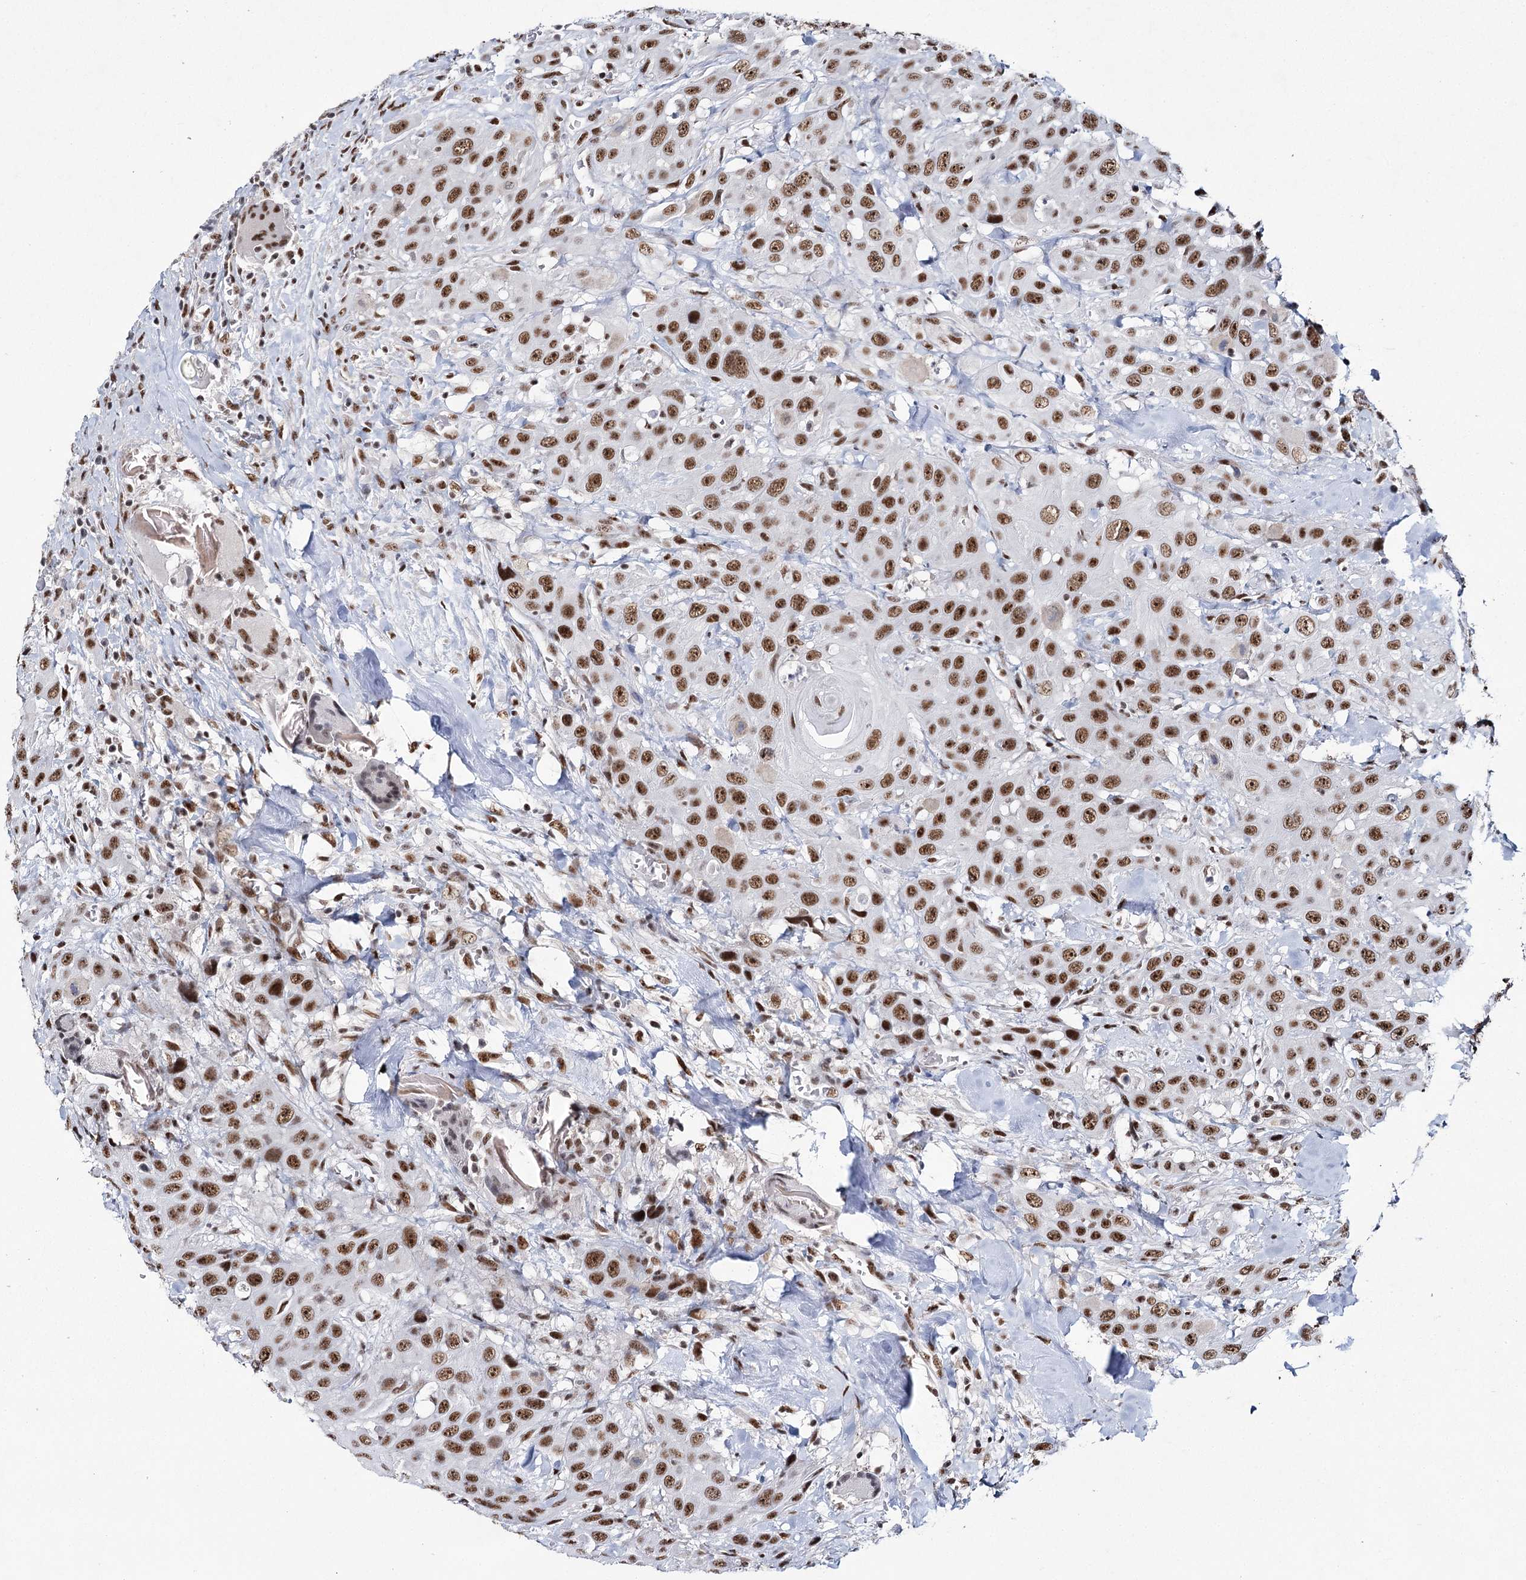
{"staining": {"intensity": "strong", "quantity": ">75%", "location": "nuclear"}, "tissue": "head and neck cancer", "cell_type": "Tumor cells", "image_type": "cancer", "snomed": [{"axis": "morphology", "description": "Squamous cell carcinoma, NOS"}, {"axis": "topography", "description": "Head-Neck"}], "caption": "Immunohistochemistry (IHC) (DAB) staining of human head and neck cancer (squamous cell carcinoma) displays strong nuclear protein expression in approximately >75% of tumor cells. (DAB (3,3'-diaminobenzidine) IHC with brightfield microscopy, high magnification).", "gene": "SCAF8", "patient": {"sex": "male", "age": 81}}